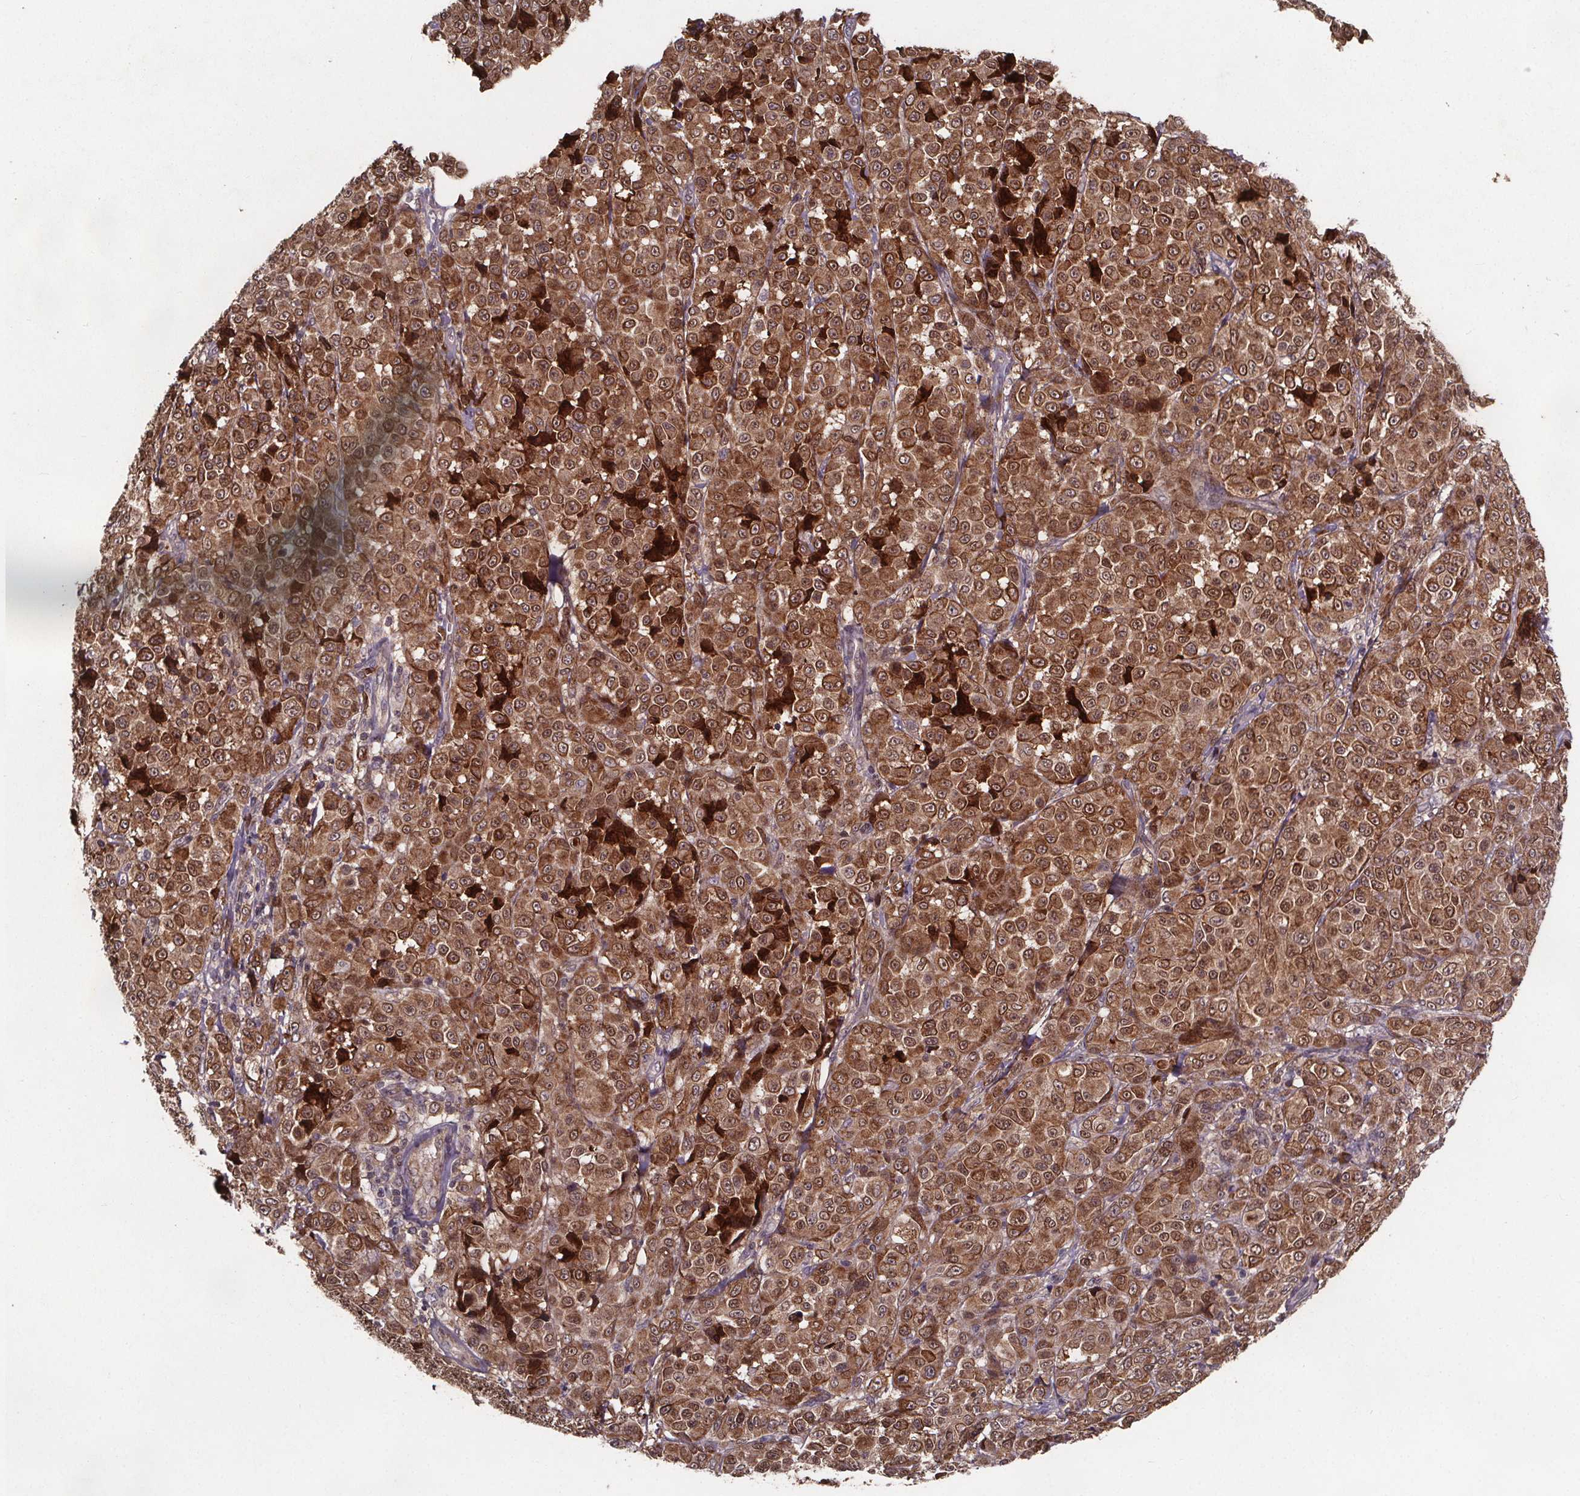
{"staining": {"intensity": "strong", "quantity": ">75%", "location": "cytoplasmic/membranous,nuclear"}, "tissue": "melanoma", "cell_type": "Tumor cells", "image_type": "cancer", "snomed": [{"axis": "morphology", "description": "Malignant melanoma, NOS"}, {"axis": "topography", "description": "Skin"}], "caption": "Malignant melanoma stained with a protein marker reveals strong staining in tumor cells.", "gene": "FASTKD3", "patient": {"sex": "male", "age": 89}}